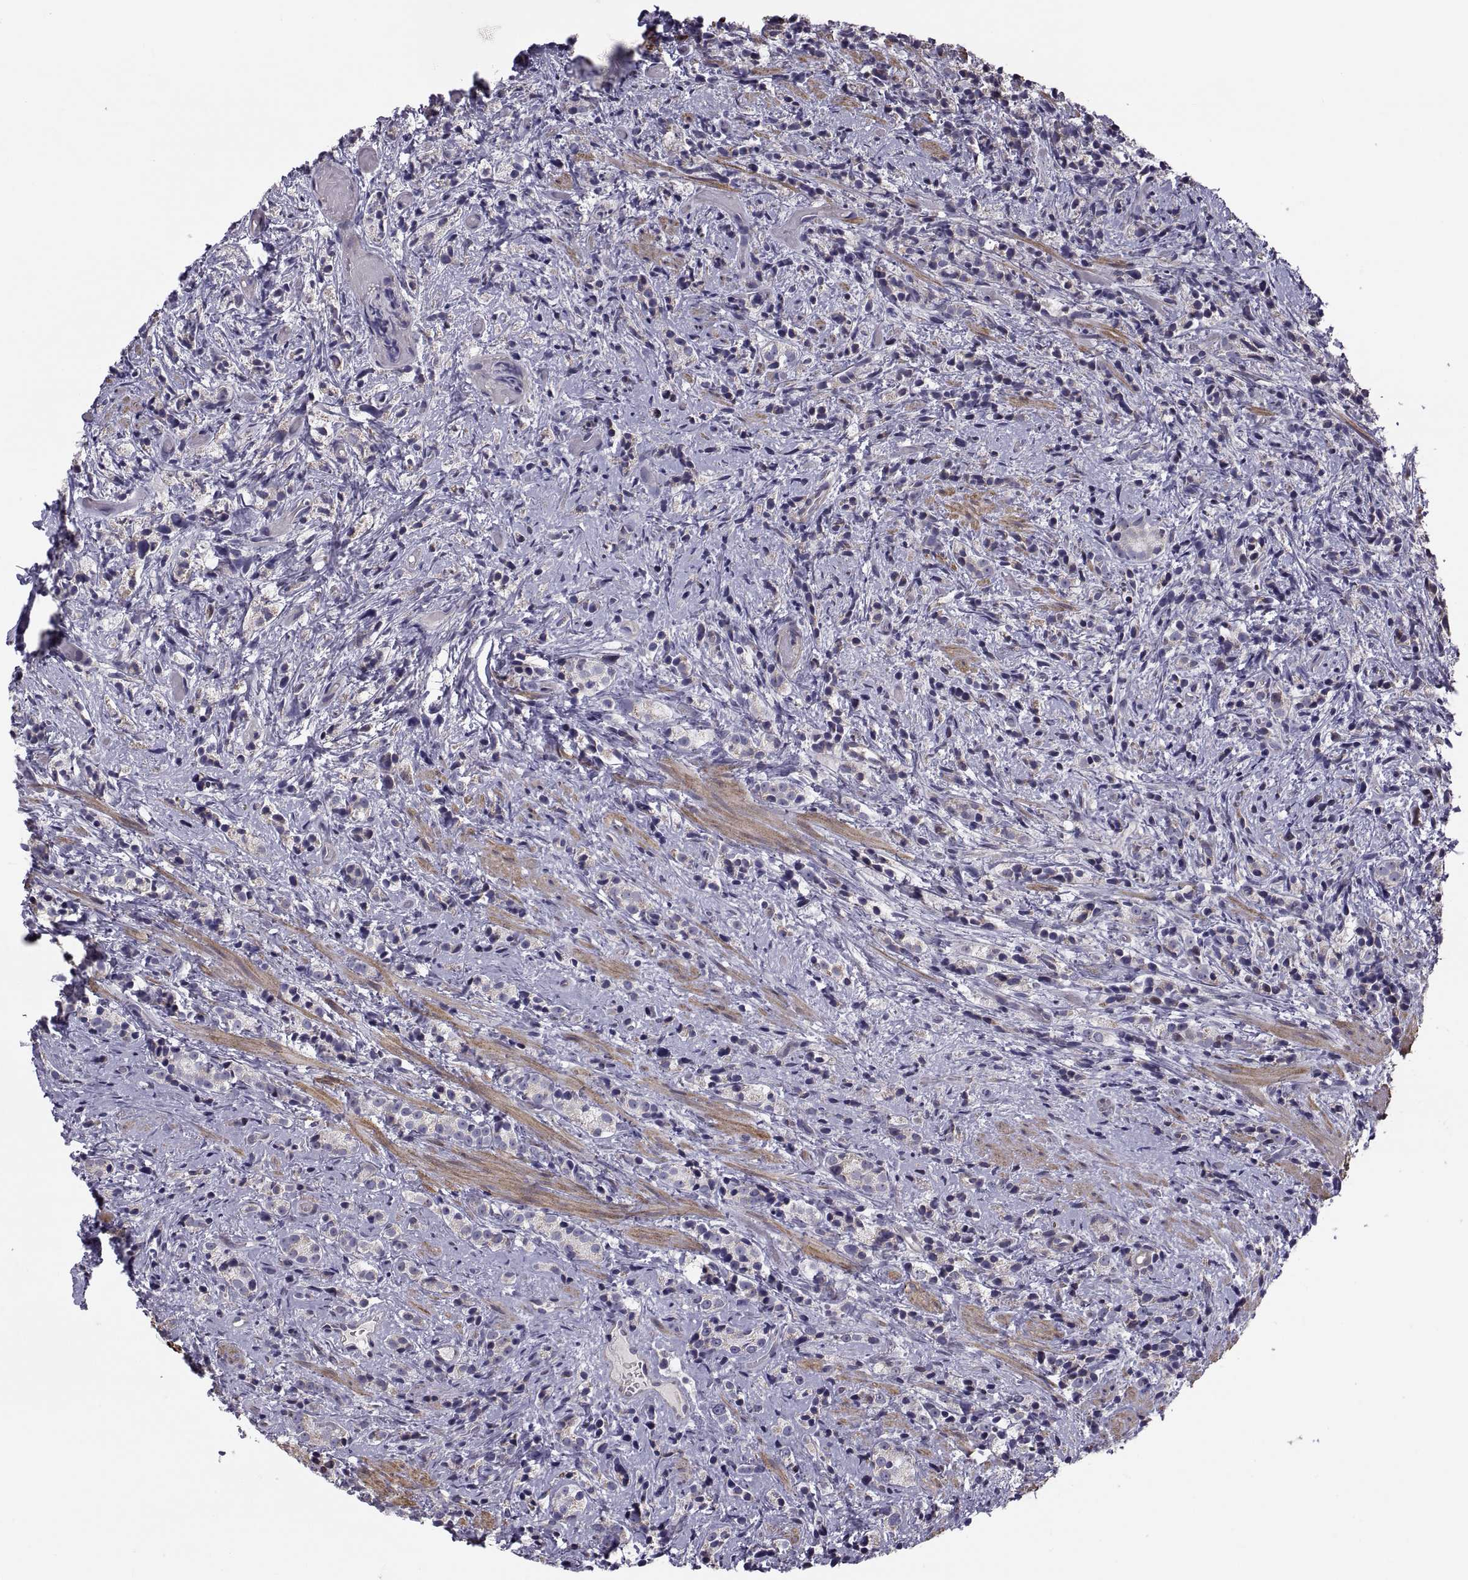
{"staining": {"intensity": "weak", "quantity": "<25%", "location": "cytoplasmic/membranous"}, "tissue": "prostate cancer", "cell_type": "Tumor cells", "image_type": "cancer", "snomed": [{"axis": "morphology", "description": "Adenocarcinoma, High grade"}, {"axis": "topography", "description": "Prostate"}], "caption": "Prostate adenocarcinoma (high-grade) stained for a protein using IHC displays no positivity tumor cells.", "gene": "ANO1", "patient": {"sex": "male", "age": 53}}